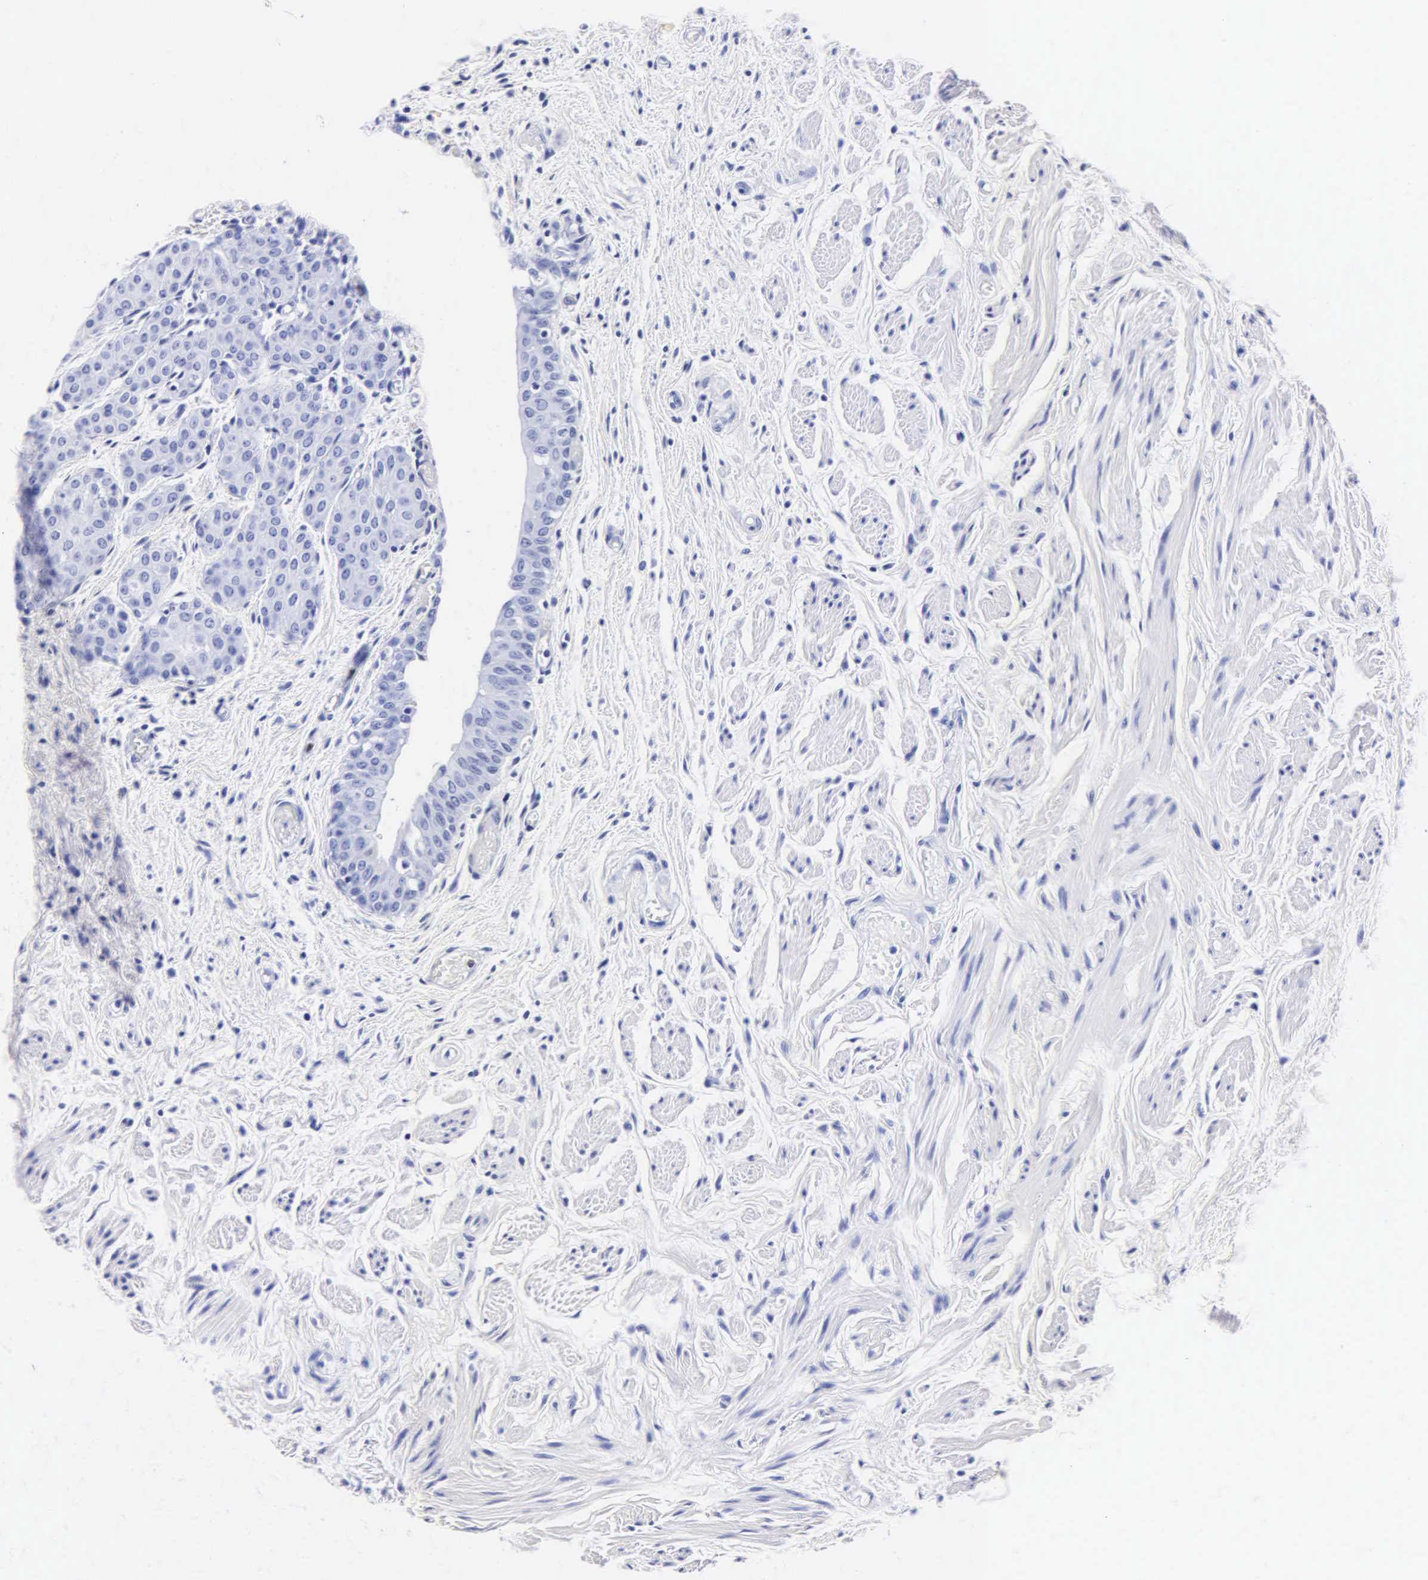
{"staining": {"intensity": "negative", "quantity": "none", "location": "none"}, "tissue": "urinary bladder", "cell_type": "Urothelial cells", "image_type": "normal", "snomed": [{"axis": "morphology", "description": "Normal tissue, NOS"}, {"axis": "topography", "description": "Urinary bladder"}], "caption": "Immunohistochemistry of normal urinary bladder demonstrates no positivity in urothelial cells. (Stains: DAB (3,3'-diaminobenzidine) immunohistochemistry with hematoxylin counter stain, Microscopy: brightfield microscopy at high magnification).", "gene": "MB", "patient": {"sex": "male", "age": 72}}